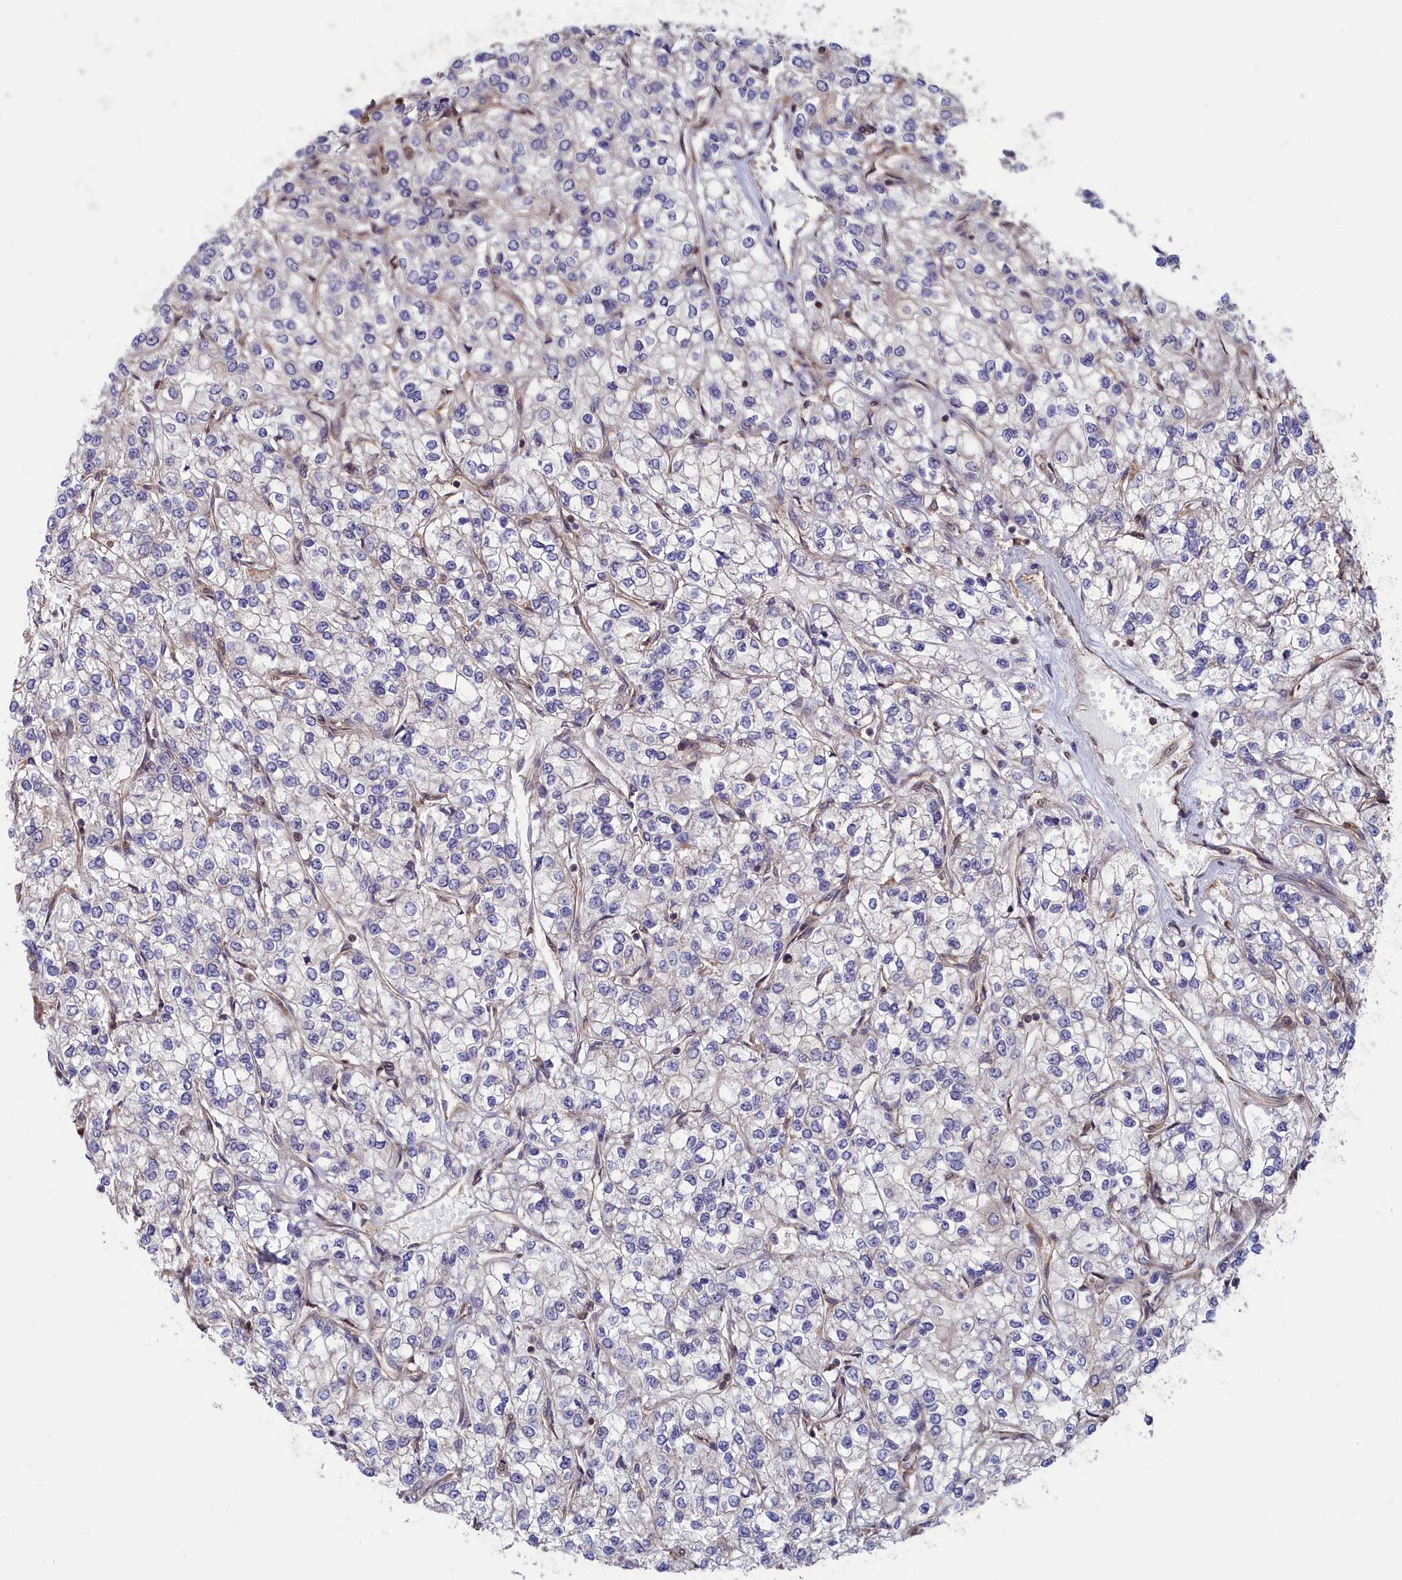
{"staining": {"intensity": "negative", "quantity": "none", "location": "none"}, "tissue": "renal cancer", "cell_type": "Tumor cells", "image_type": "cancer", "snomed": [{"axis": "morphology", "description": "Adenocarcinoma, NOS"}, {"axis": "topography", "description": "Kidney"}], "caption": "This histopathology image is of adenocarcinoma (renal) stained with immunohistochemistry (IHC) to label a protein in brown with the nuclei are counter-stained blue. There is no staining in tumor cells.", "gene": "RILPL1", "patient": {"sex": "male", "age": 80}}